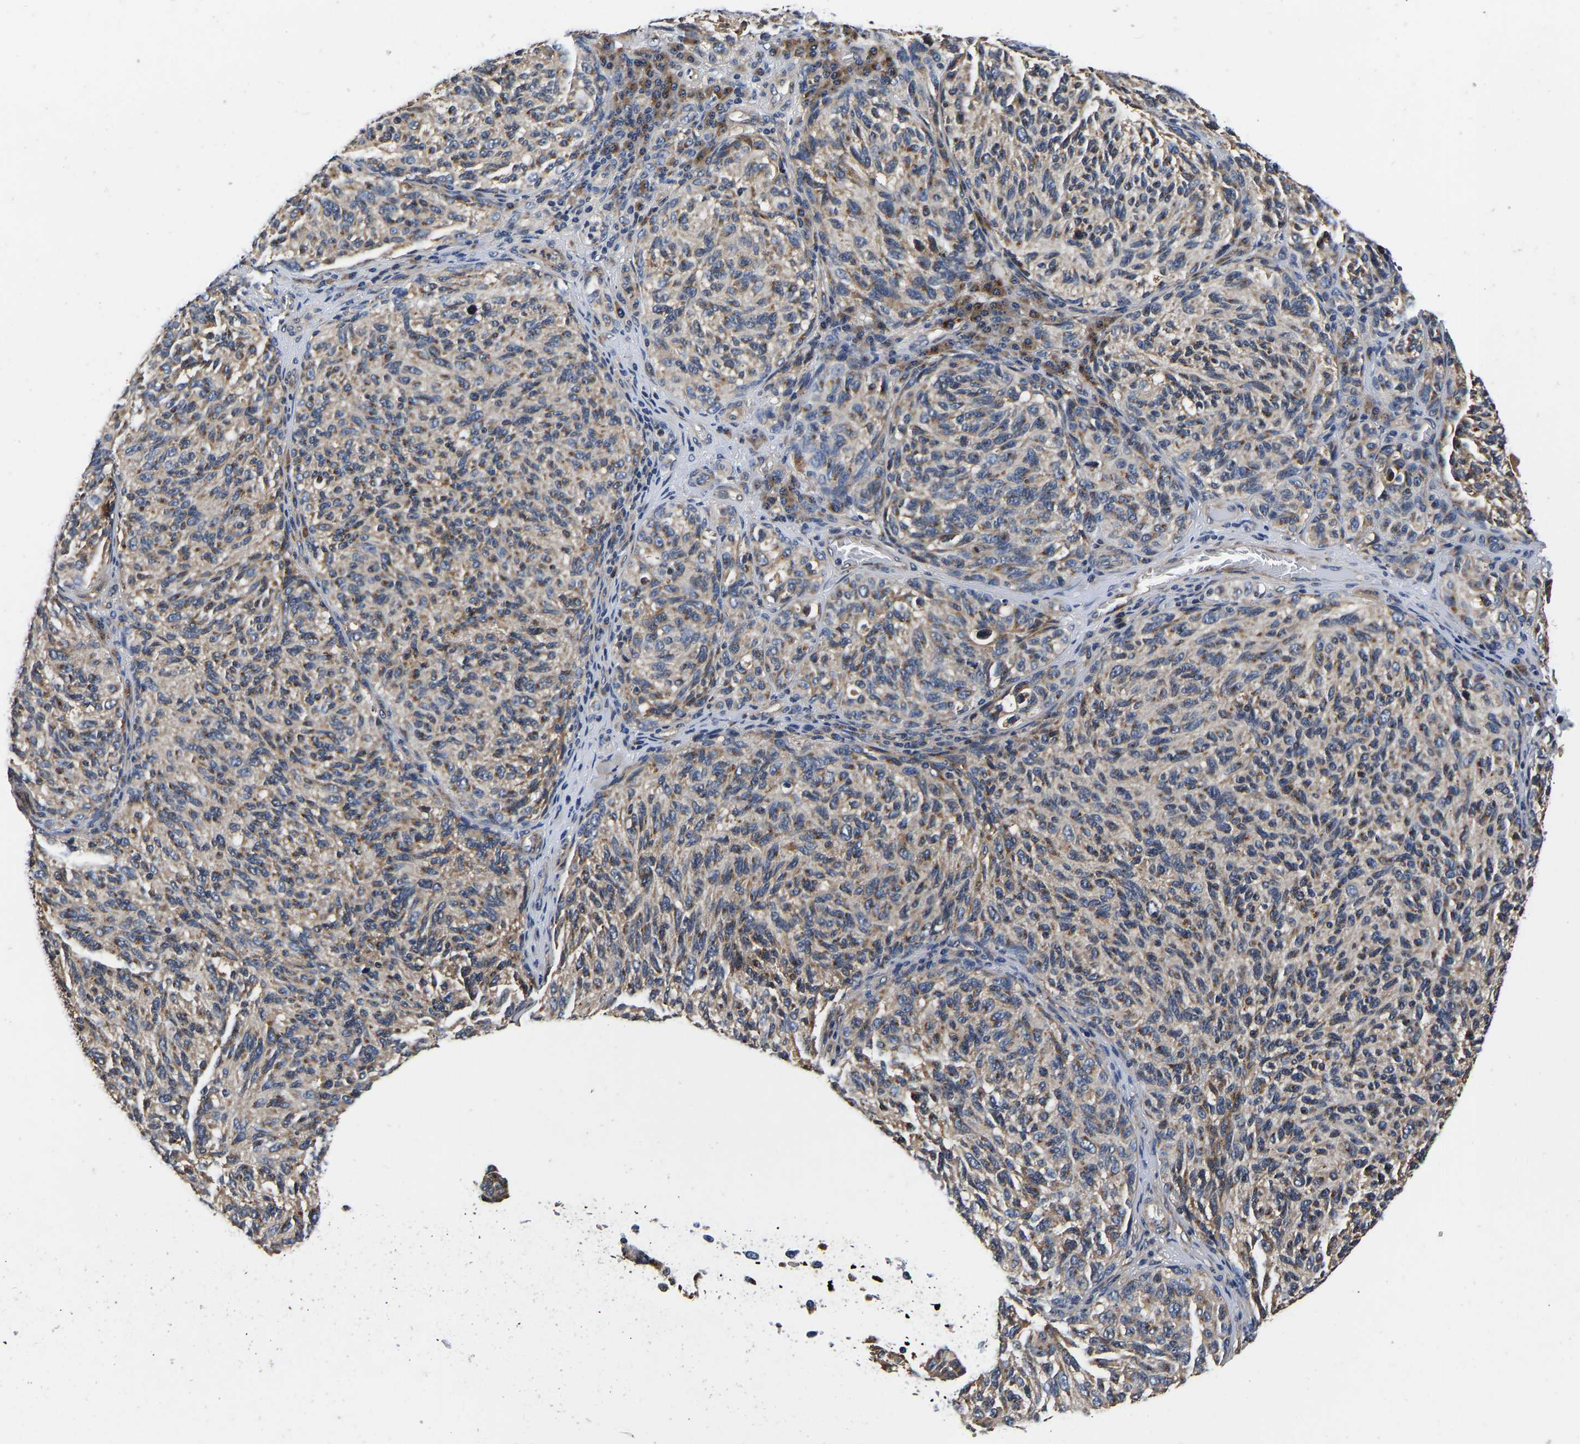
{"staining": {"intensity": "moderate", "quantity": ">75%", "location": "cytoplasmic/membranous"}, "tissue": "melanoma", "cell_type": "Tumor cells", "image_type": "cancer", "snomed": [{"axis": "morphology", "description": "Malignant melanoma, NOS"}, {"axis": "topography", "description": "Skin"}], "caption": "Malignant melanoma stained with a protein marker reveals moderate staining in tumor cells.", "gene": "RABAC1", "patient": {"sex": "female", "age": 73}}